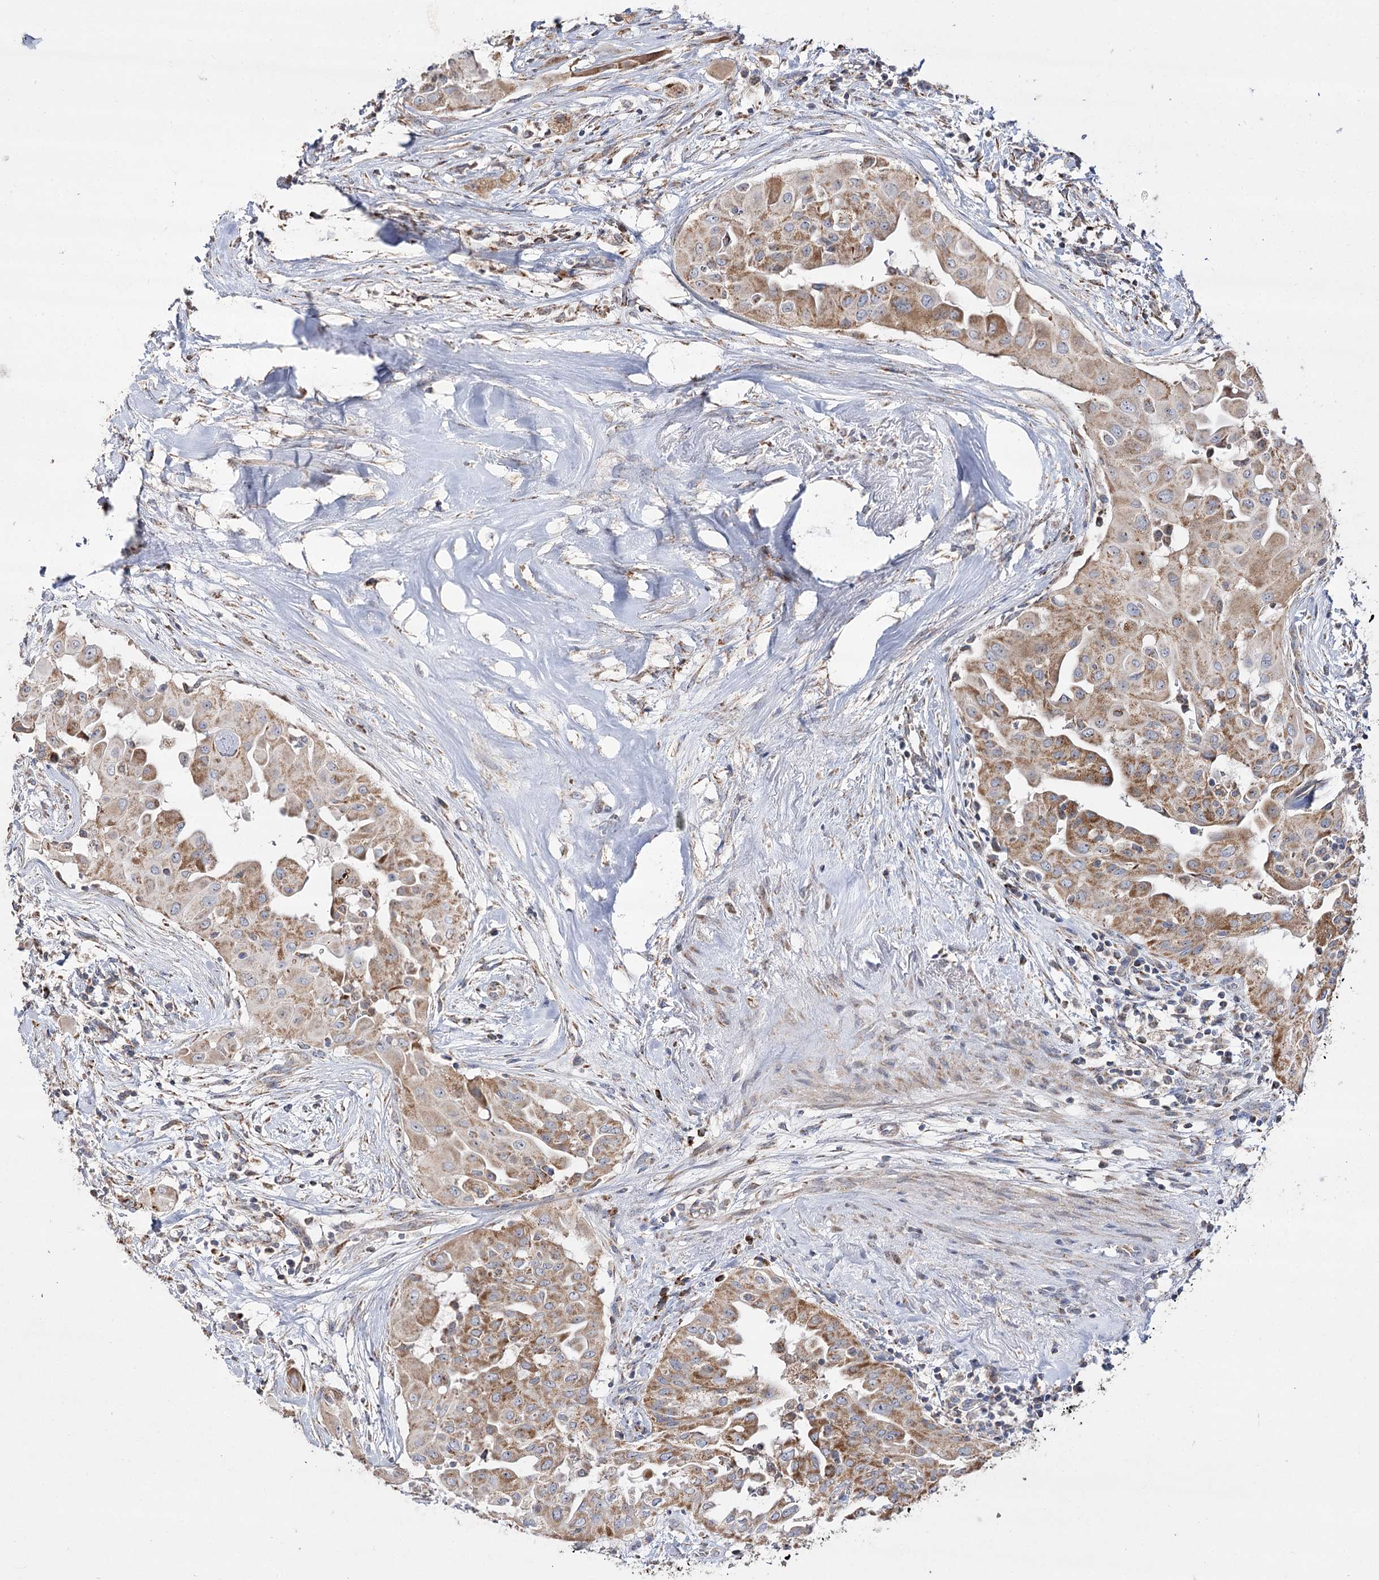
{"staining": {"intensity": "moderate", "quantity": ">75%", "location": "cytoplasmic/membranous"}, "tissue": "thyroid cancer", "cell_type": "Tumor cells", "image_type": "cancer", "snomed": [{"axis": "morphology", "description": "Papillary adenocarcinoma, NOS"}, {"axis": "topography", "description": "Thyroid gland"}], "caption": "About >75% of tumor cells in human papillary adenocarcinoma (thyroid) reveal moderate cytoplasmic/membranous protein staining as visualized by brown immunohistochemical staining.", "gene": "NADK2", "patient": {"sex": "female", "age": 59}}